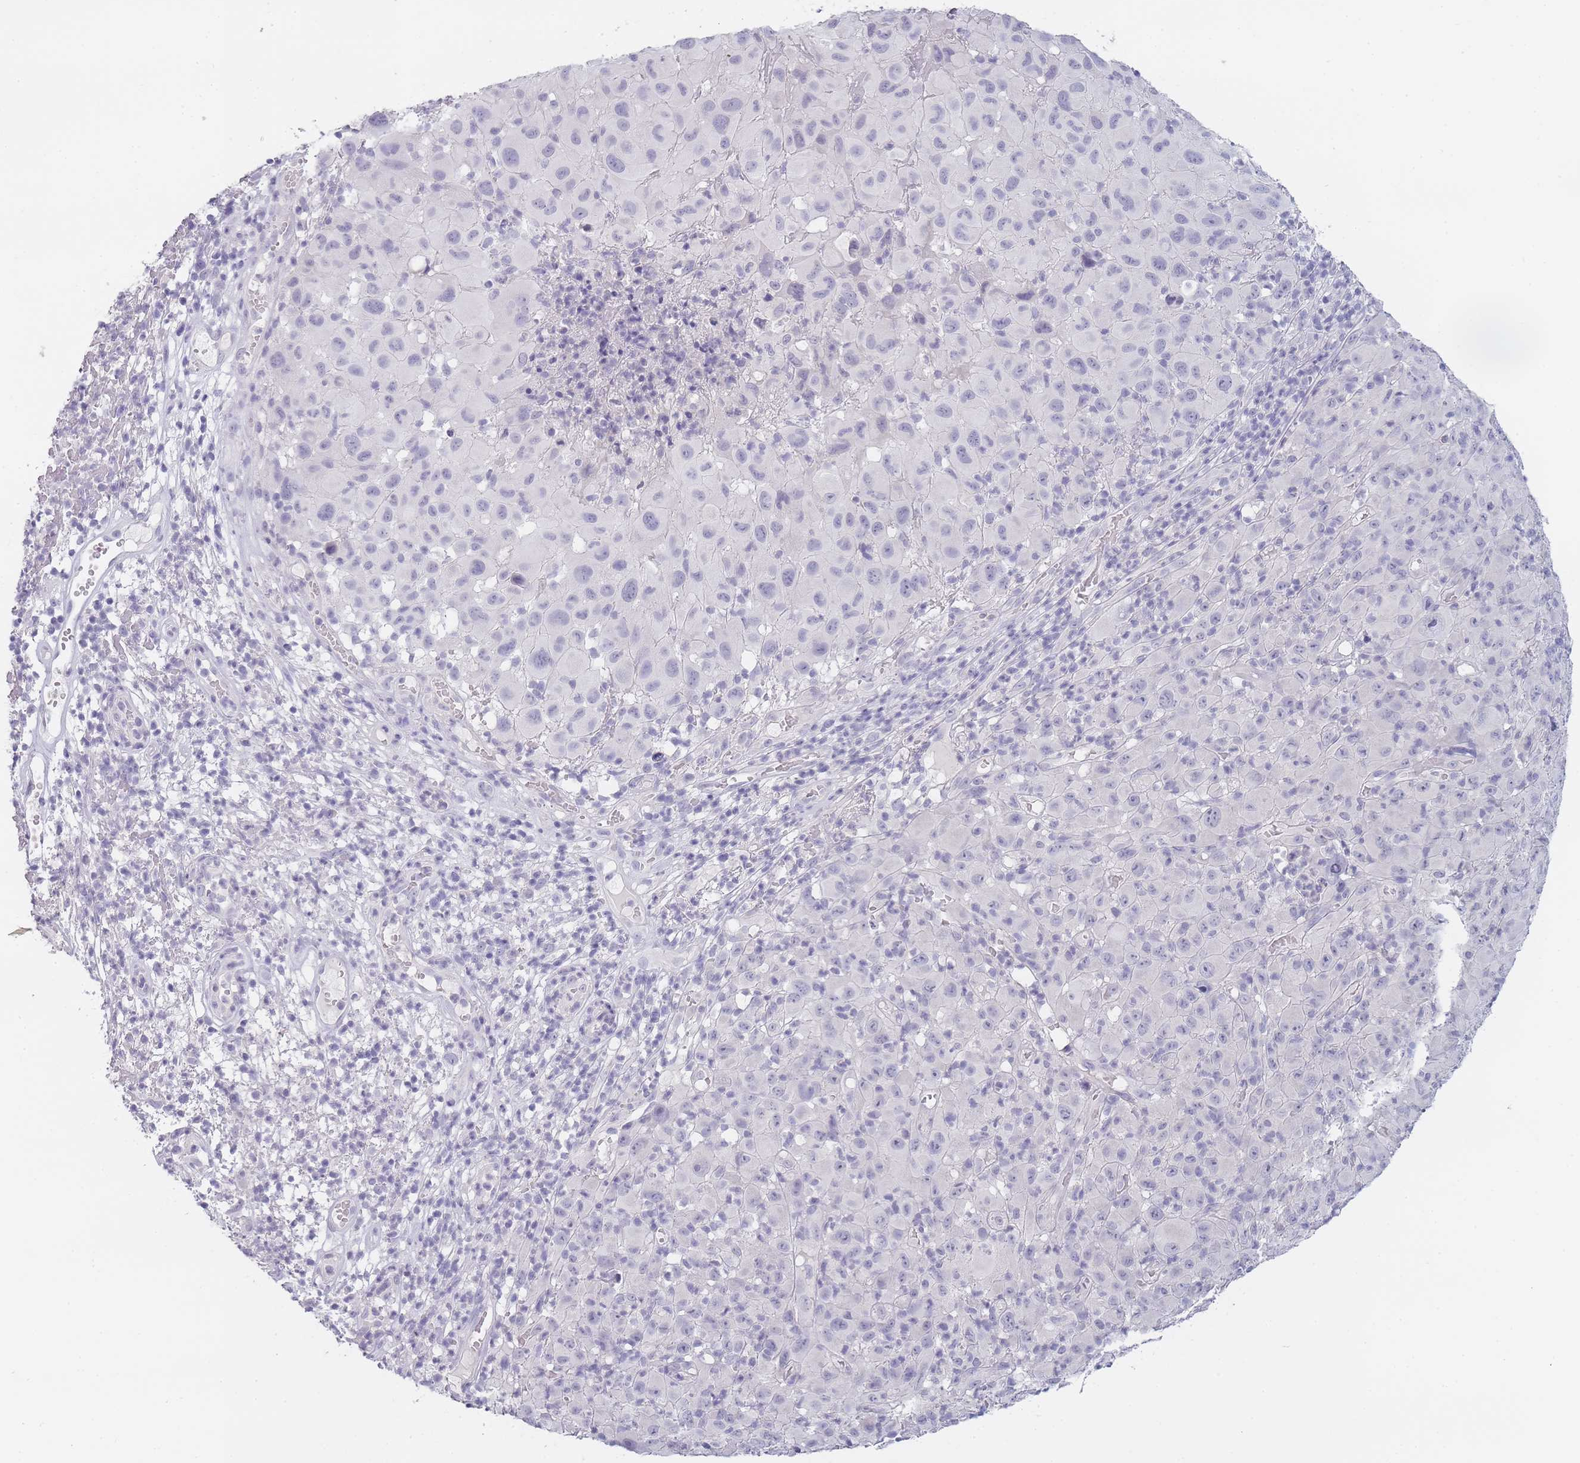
{"staining": {"intensity": "negative", "quantity": "none", "location": "none"}, "tissue": "melanoma", "cell_type": "Tumor cells", "image_type": "cancer", "snomed": [{"axis": "morphology", "description": "Malignant melanoma, NOS"}, {"axis": "topography", "description": "Skin"}], "caption": "Melanoma was stained to show a protein in brown. There is no significant expression in tumor cells. (Brightfield microscopy of DAB (3,3'-diaminobenzidine) IHC at high magnification).", "gene": "INS", "patient": {"sex": "male", "age": 73}}